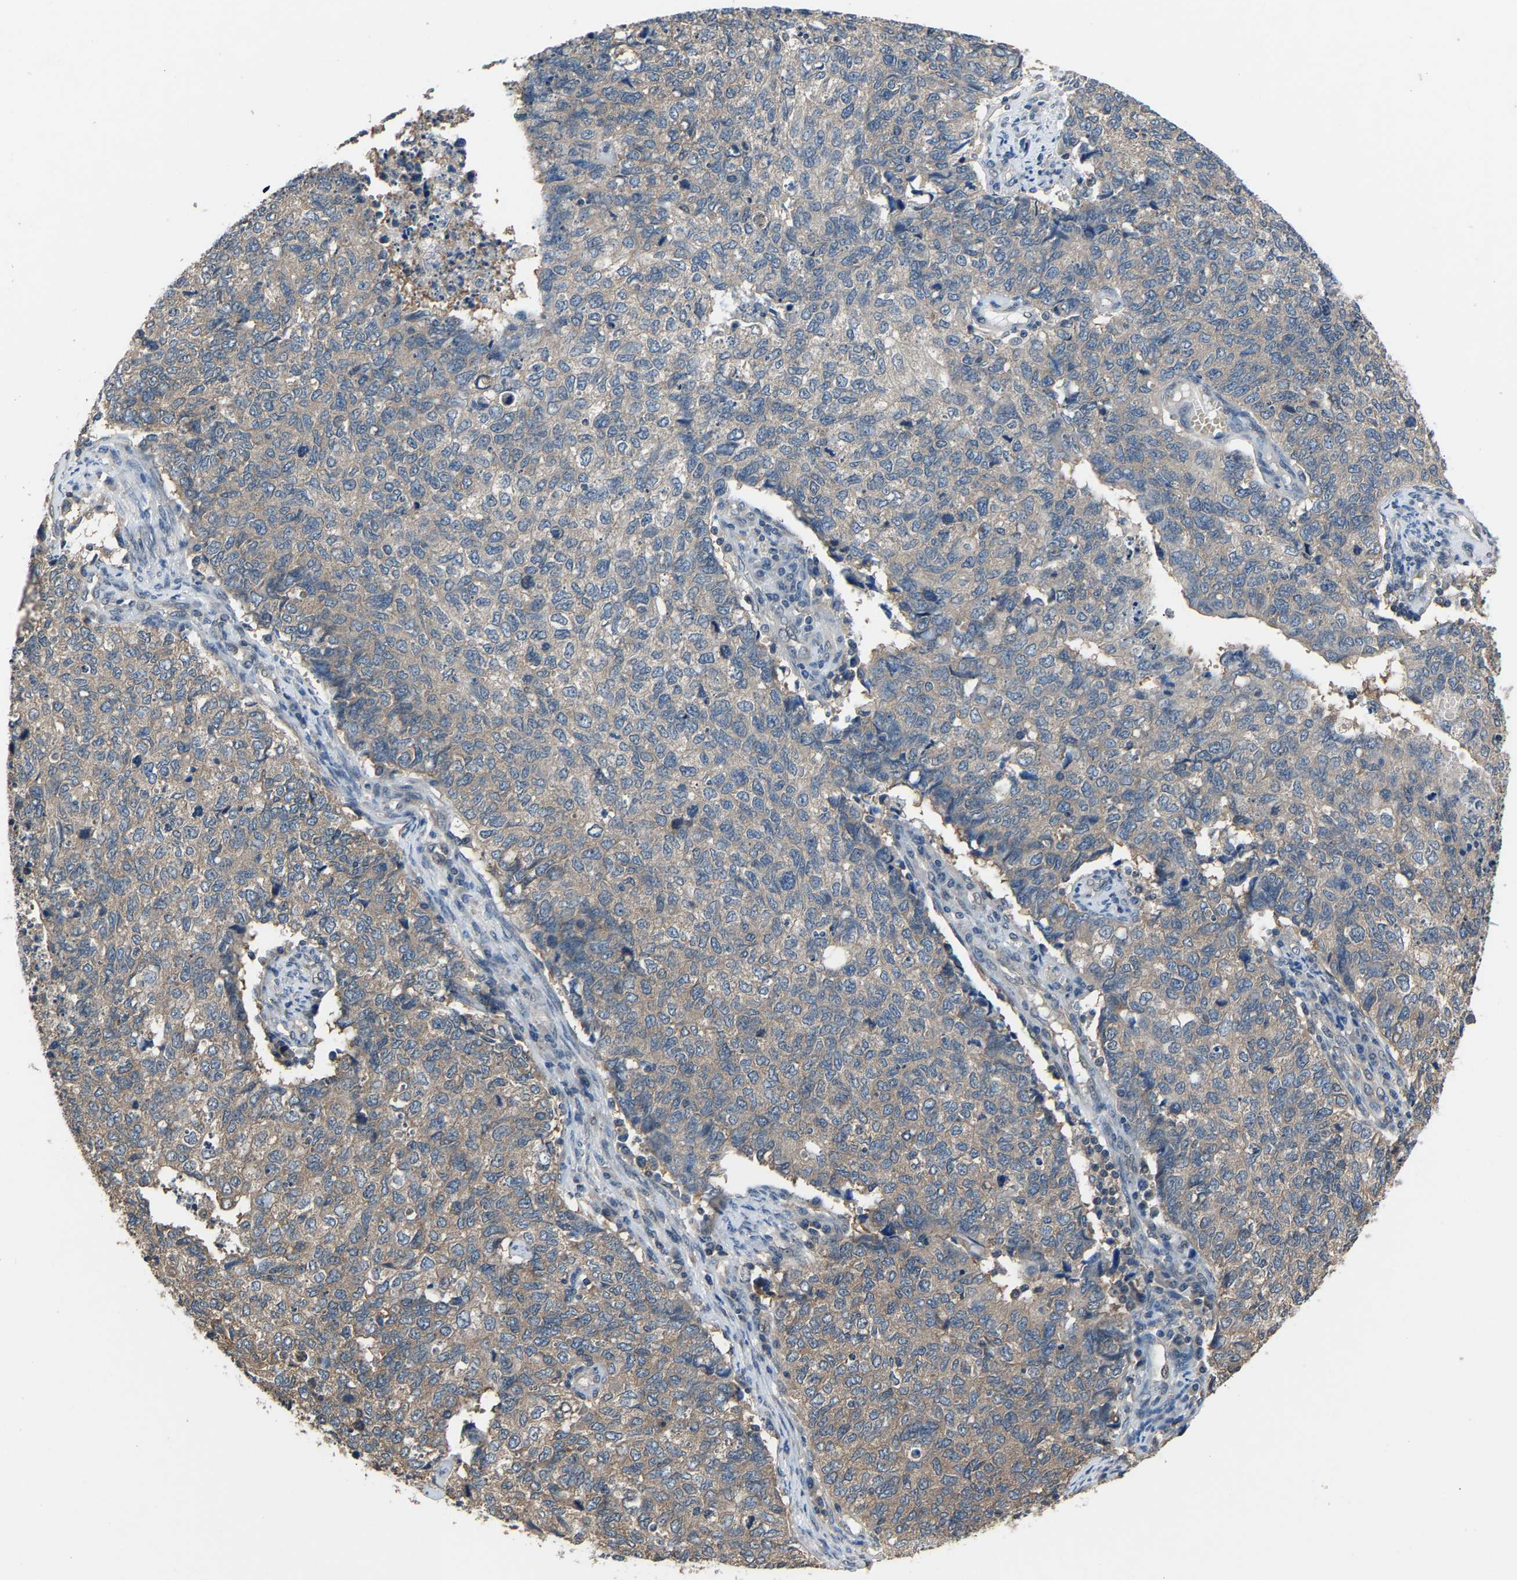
{"staining": {"intensity": "weak", "quantity": ">75%", "location": "cytoplasmic/membranous"}, "tissue": "cervical cancer", "cell_type": "Tumor cells", "image_type": "cancer", "snomed": [{"axis": "morphology", "description": "Squamous cell carcinoma, NOS"}, {"axis": "topography", "description": "Cervix"}], "caption": "Immunohistochemical staining of human cervical cancer (squamous cell carcinoma) displays low levels of weak cytoplasmic/membranous expression in about >75% of tumor cells.", "gene": "ABCC9", "patient": {"sex": "female", "age": 63}}